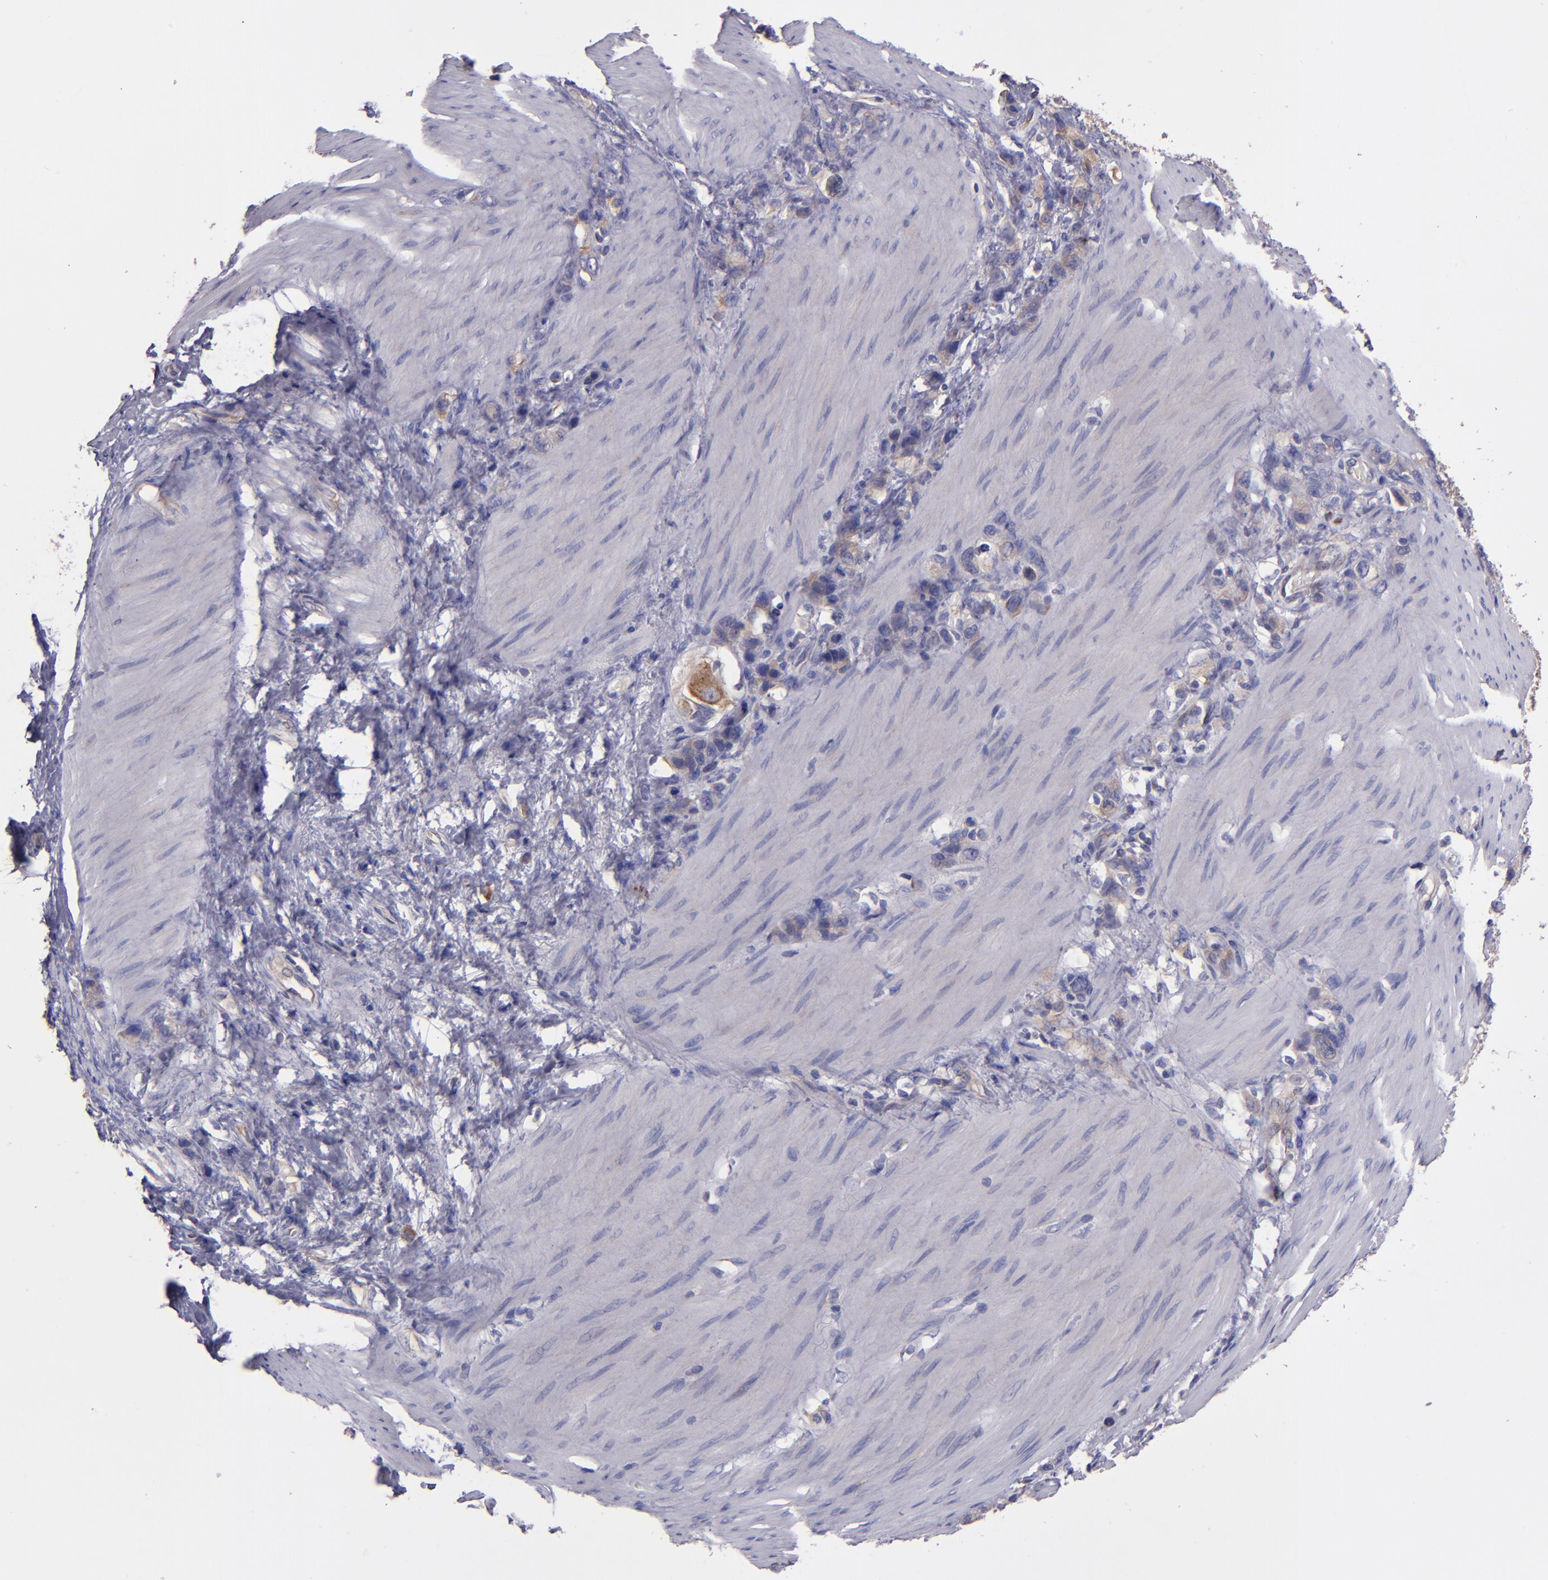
{"staining": {"intensity": "weak", "quantity": "25%-75%", "location": "cytoplasmic/membranous"}, "tissue": "stomach cancer", "cell_type": "Tumor cells", "image_type": "cancer", "snomed": [{"axis": "morphology", "description": "Normal tissue, NOS"}, {"axis": "morphology", "description": "Adenocarcinoma, NOS"}, {"axis": "morphology", "description": "Adenocarcinoma, High grade"}, {"axis": "topography", "description": "Stomach, upper"}, {"axis": "topography", "description": "Stomach"}], "caption": "Protein expression analysis of human stomach cancer reveals weak cytoplasmic/membranous staining in about 25%-75% of tumor cells. The staining is performed using DAB (3,3'-diaminobenzidine) brown chromogen to label protein expression. The nuclei are counter-stained blue using hematoxylin.", "gene": "CARS1", "patient": {"sex": "female", "age": 65}}